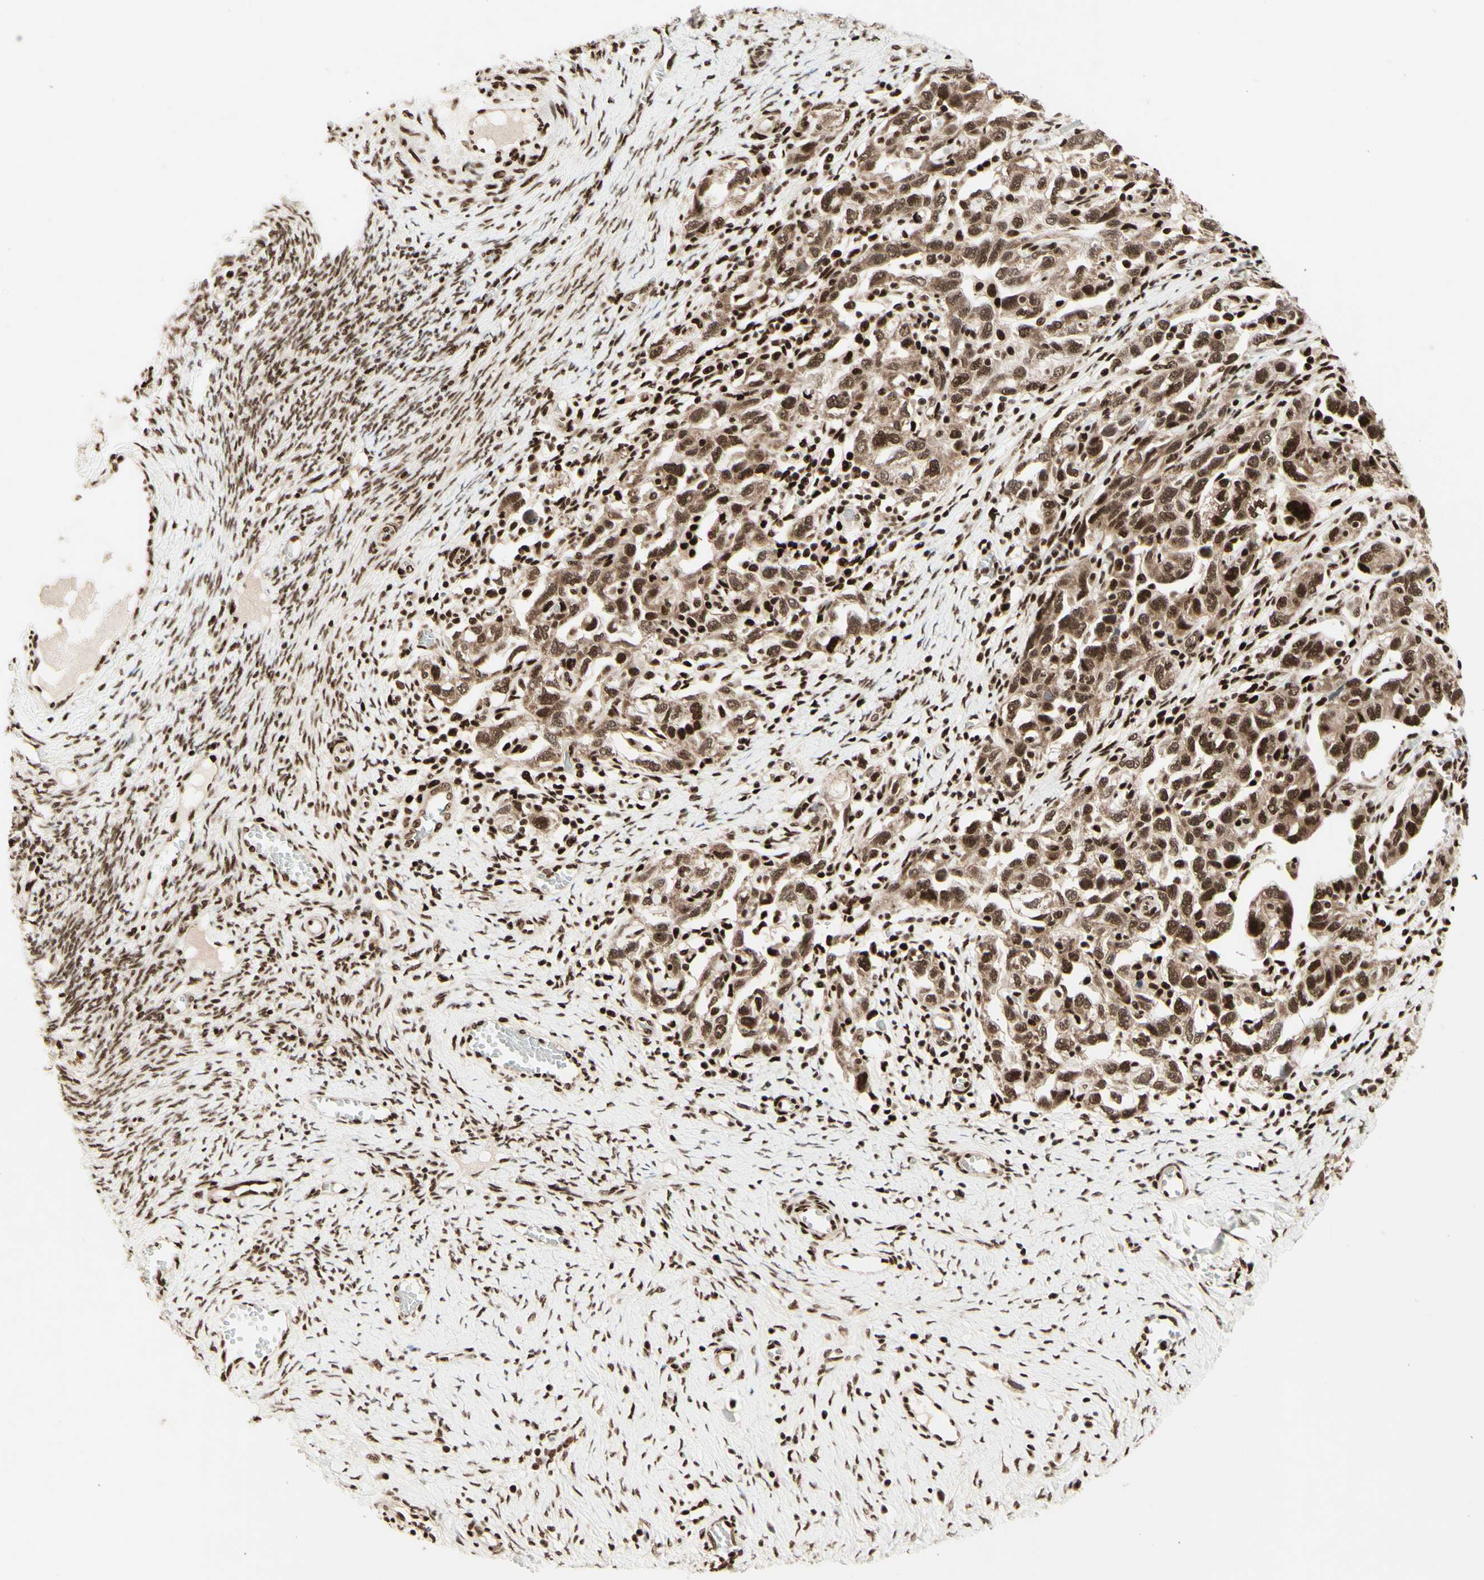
{"staining": {"intensity": "moderate", "quantity": ">75%", "location": "nuclear"}, "tissue": "ovarian cancer", "cell_type": "Tumor cells", "image_type": "cancer", "snomed": [{"axis": "morphology", "description": "Carcinoma, NOS"}, {"axis": "morphology", "description": "Cystadenocarcinoma, serous, NOS"}, {"axis": "topography", "description": "Ovary"}], "caption": "Ovarian cancer (carcinoma) was stained to show a protein in brown. There is medium levels of moderate nuclear staining in approximately >75% of tumor cells.", "gene": "NR3C1", "patient": {"sex": "female", "age": 69}}